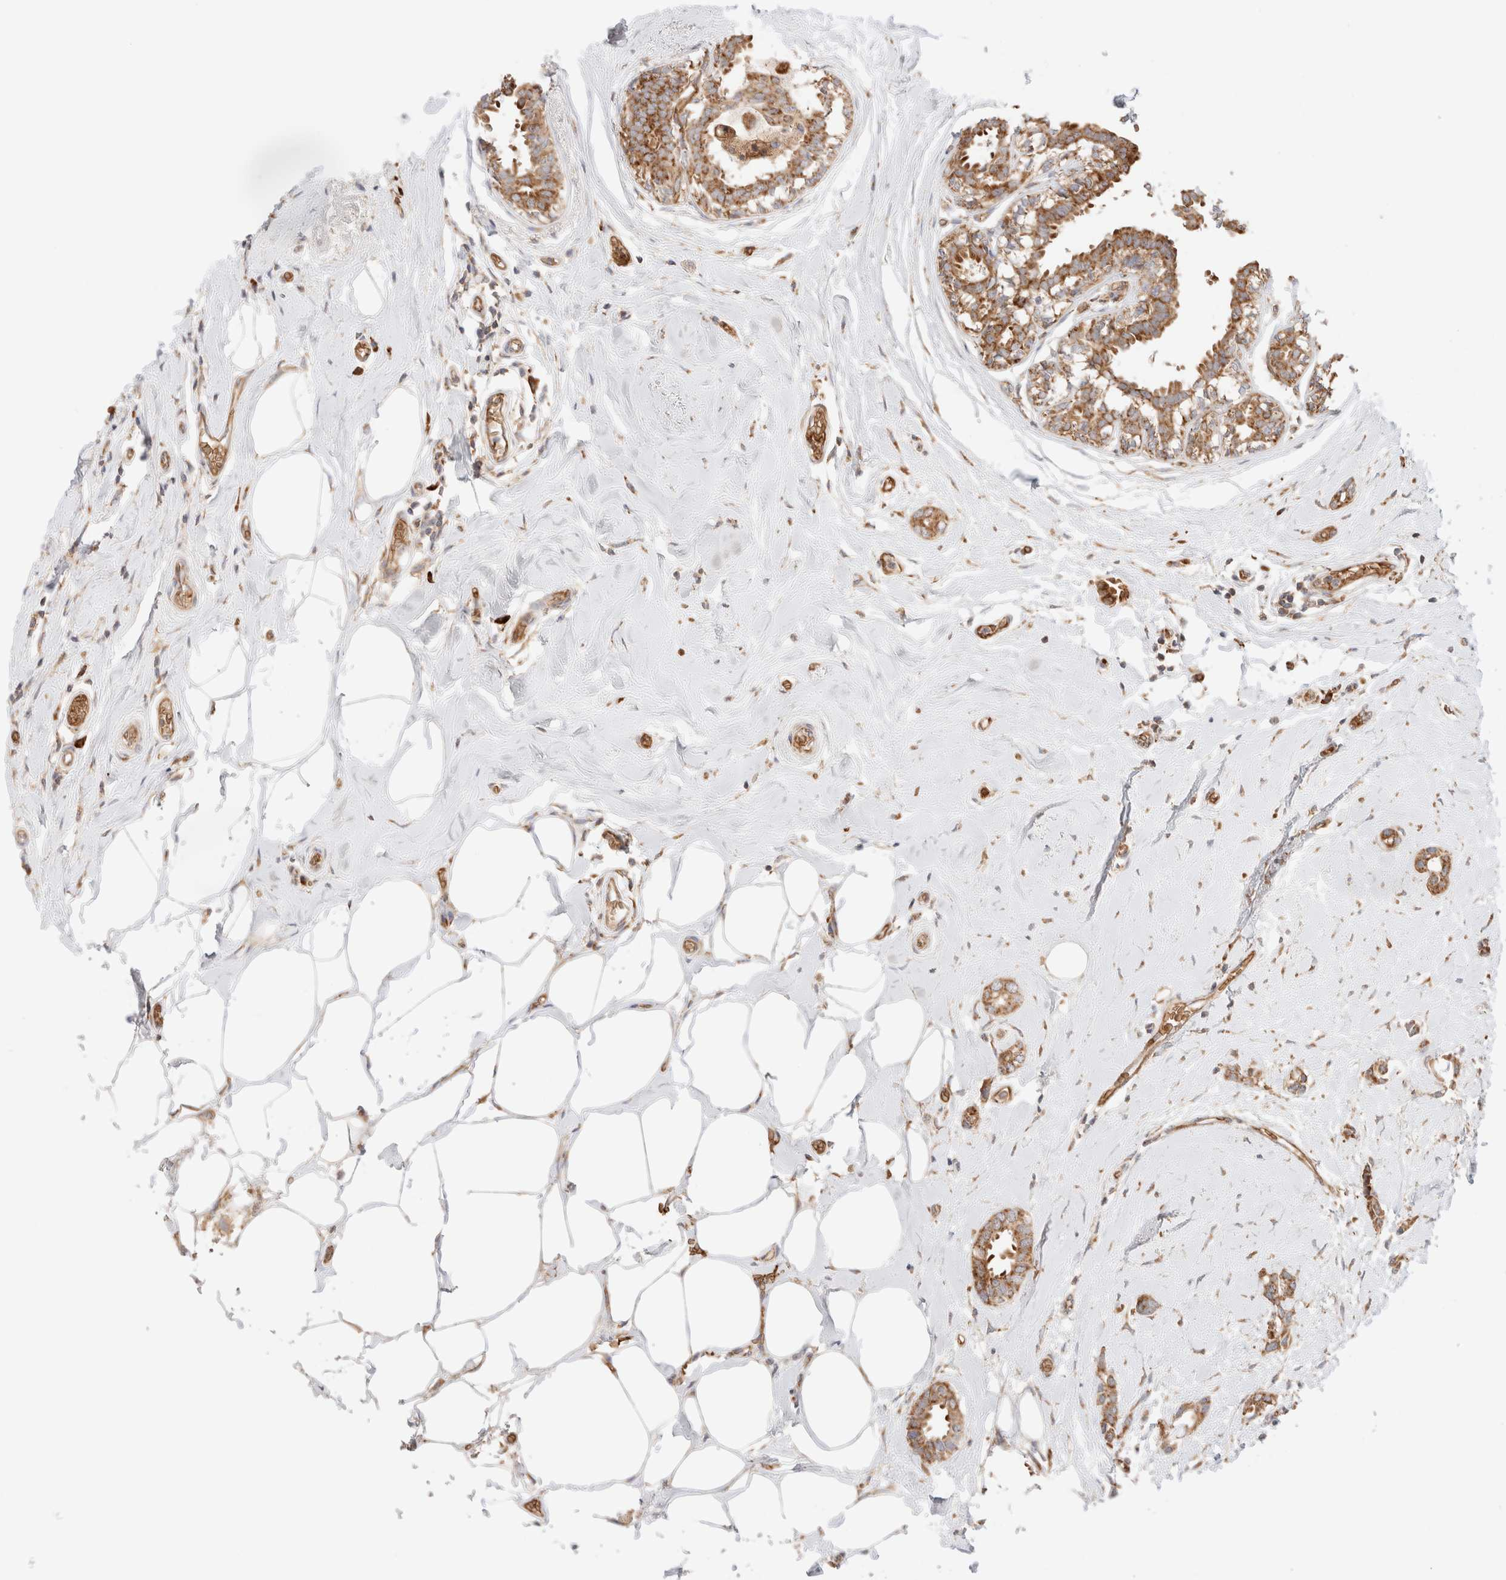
{"staining": {"intensity": "moderate", "quantity": ">75%", "location": "cytoplasmic/membranous"}, "tissue": "breast cancer", "cell_type": "Tumor cells", "image_type": "cancer", "snomed": [{"axis": "morphology", "description": "Duct carcinoma"}, {"axis": "topography", "description": "Breast"}], "caption": "There is medium levels of moderate cytoplasmic/membranous expression in tumor cells of intraductal carcinoma (breast), as demonstrated by immunohistochemical staining (brown color).", "gene": "UTS2B", "patient": {"sex": "female", "age": 55}}